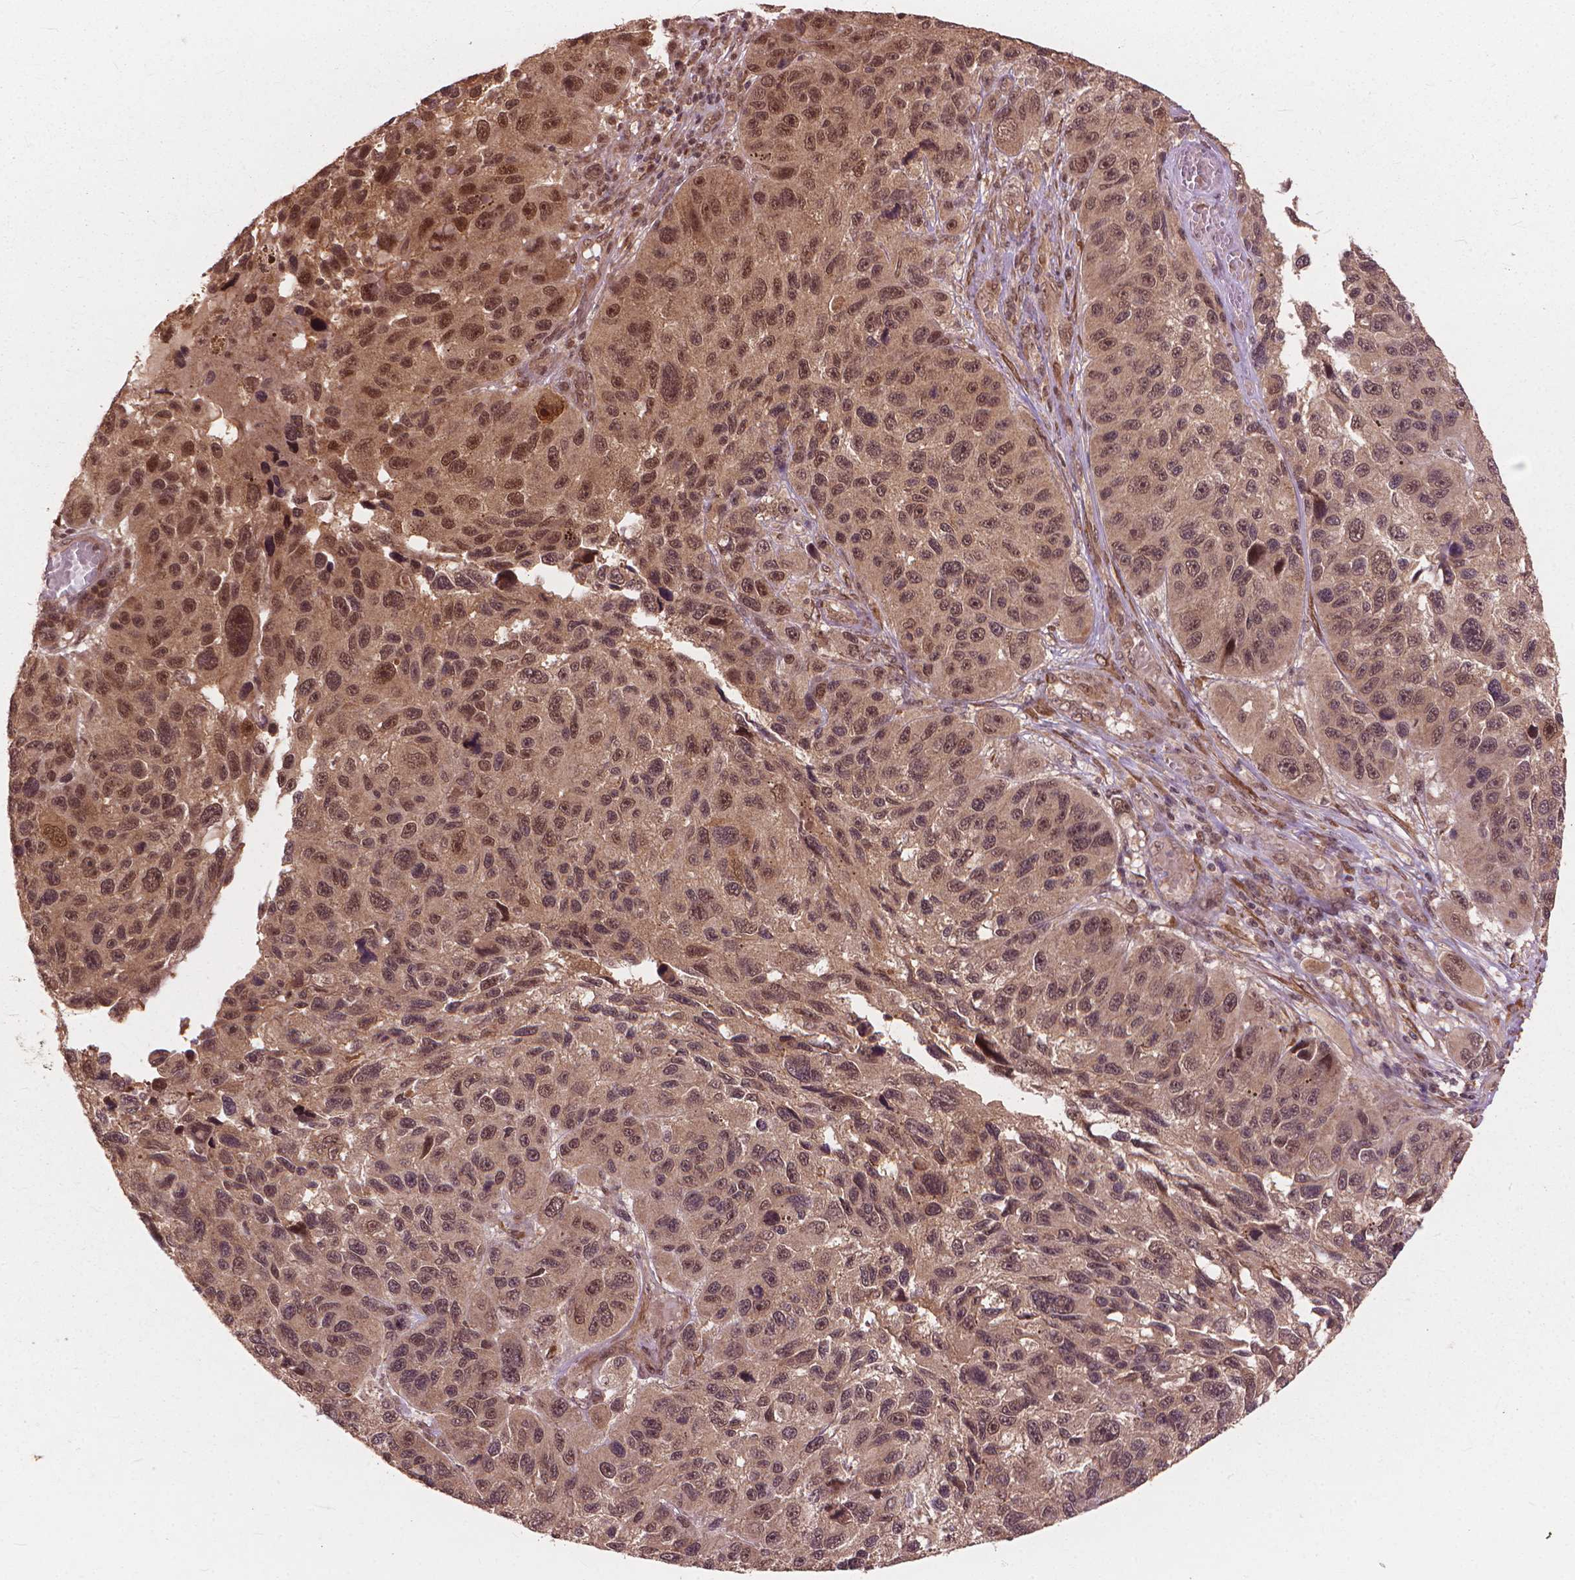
{"staining": {"intensity": "moderate", "quantity": "25%-75%", "location": "nuclear"}, "tissue": "melanoma", "cell_type": "Tumor cells", "image_type": "cancer", "snomed": [{"axis": "morphology", "description": "Malignant melanoma, NOS"}, {"axis": "topography", "description": "Skin"}], "caption": "Melanoma stained with DAB (3,3'-diaminobenzidine) immunohistochemistry (IHC) demonstrates medium levels of moderate nuclear expression in approximately 25%-75% of tumor cells.", "gene": "SSU72", "patient": {"sex": "male", "age": 53}}